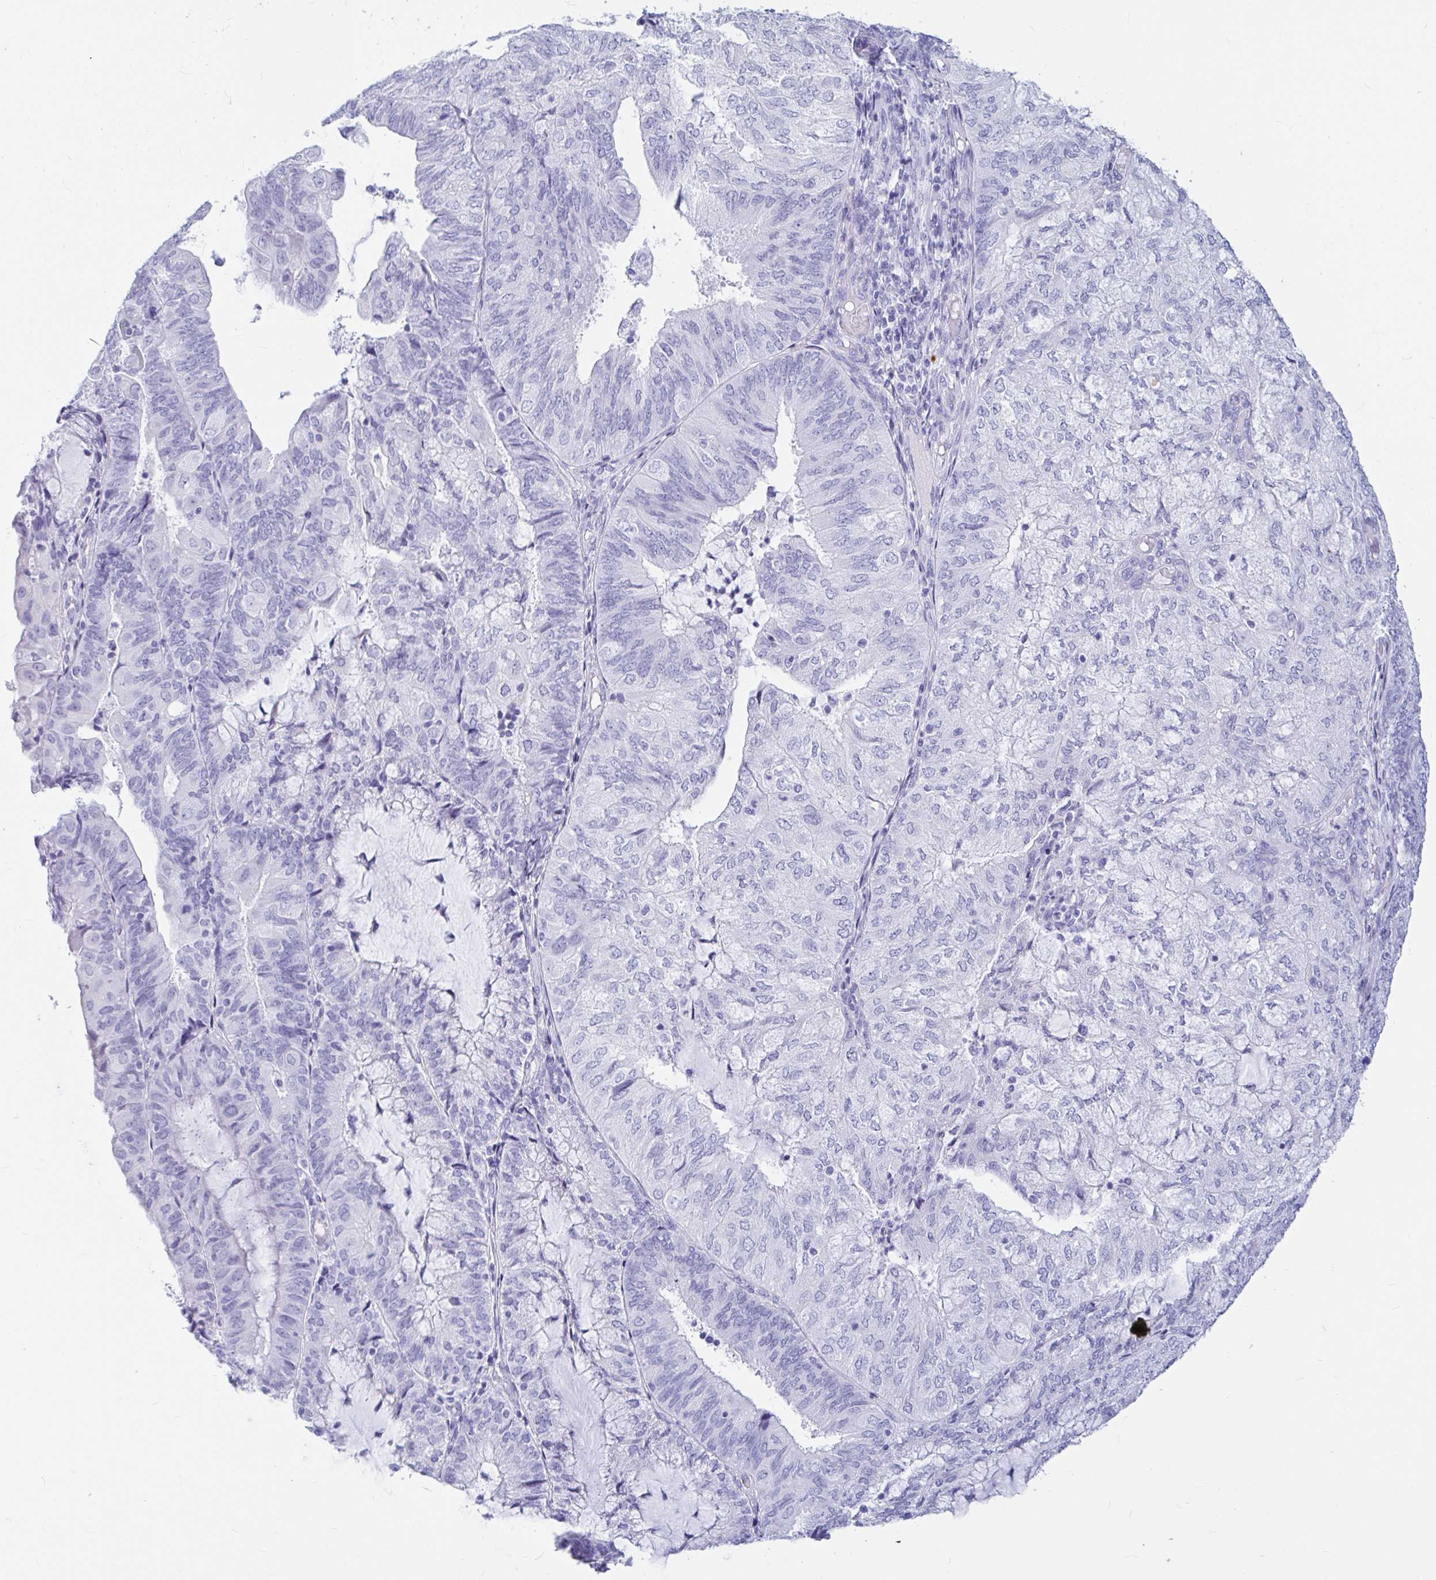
{"staining": {"intensity": "negative", "quantity": "none", "location": "none"}, "tissue": "endometrial cancer", "cell_type": "Tumor cells", "image_type": "cancer", "snomed": [{"axis": "morphology", "description": "Adenocarcinoma, NOS"}, {"axis": "topography", "description": "Endometrium"}], "caption": "IHC of human endometrial cancer demonstrates no expression in tumor cells.", "gene": "OR5J2", "patient": {"sex": "female", "age": 81}}